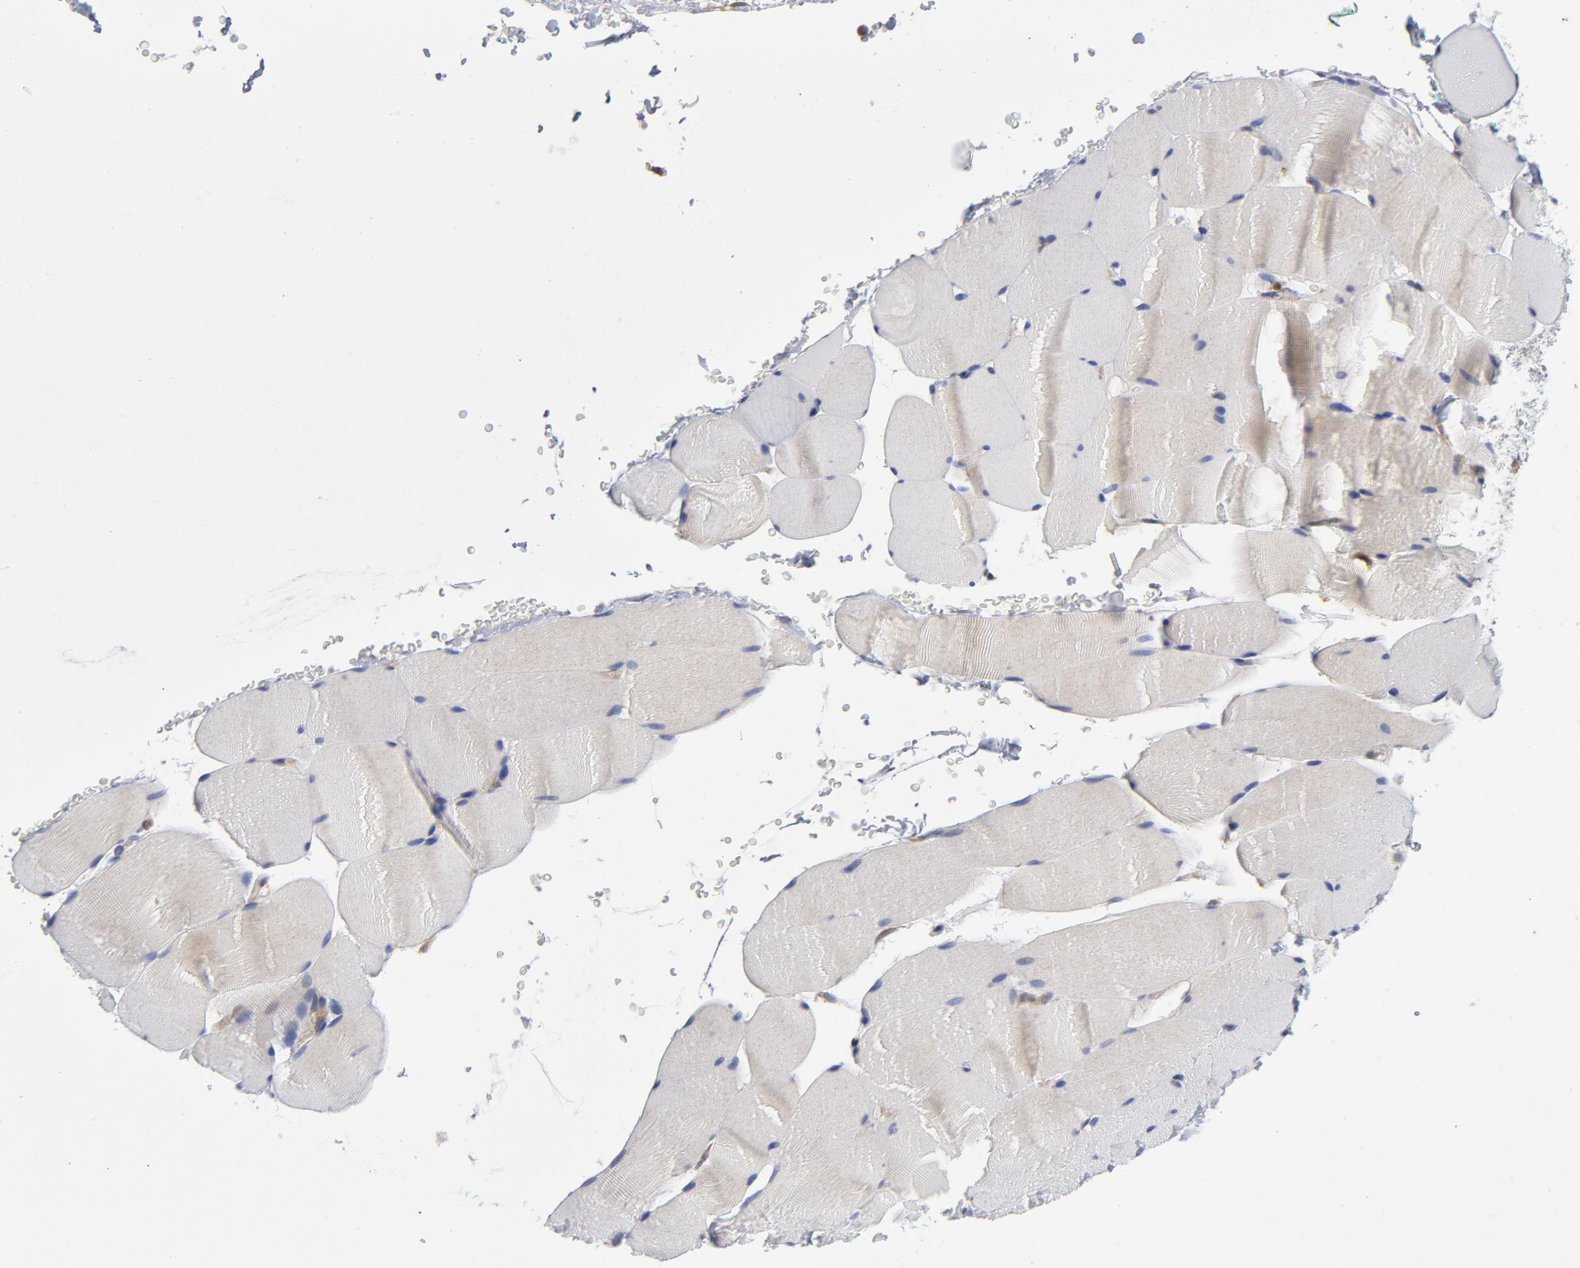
{"staining": {"intensity": "negative", "quantity": "none", "location": "none"}, "tissue": "skeletal muscle", "cell_type": "Myocytes", "image_type": "normal", "snomed": [{"axis": "morphology", "description": "Normal tissue, NOS"}, {"axis": "topography", "description": "Skeletal muscle"}], "caption": "IHC histopathology image of benign skeletal muscle: human skeletal muscle stained with DAB (3,3'-diaminobenzidine) exhibits no significant protein staining in myocytes.", "gene": "TRADD", "patient": {"sex": "male", "age": 62}}